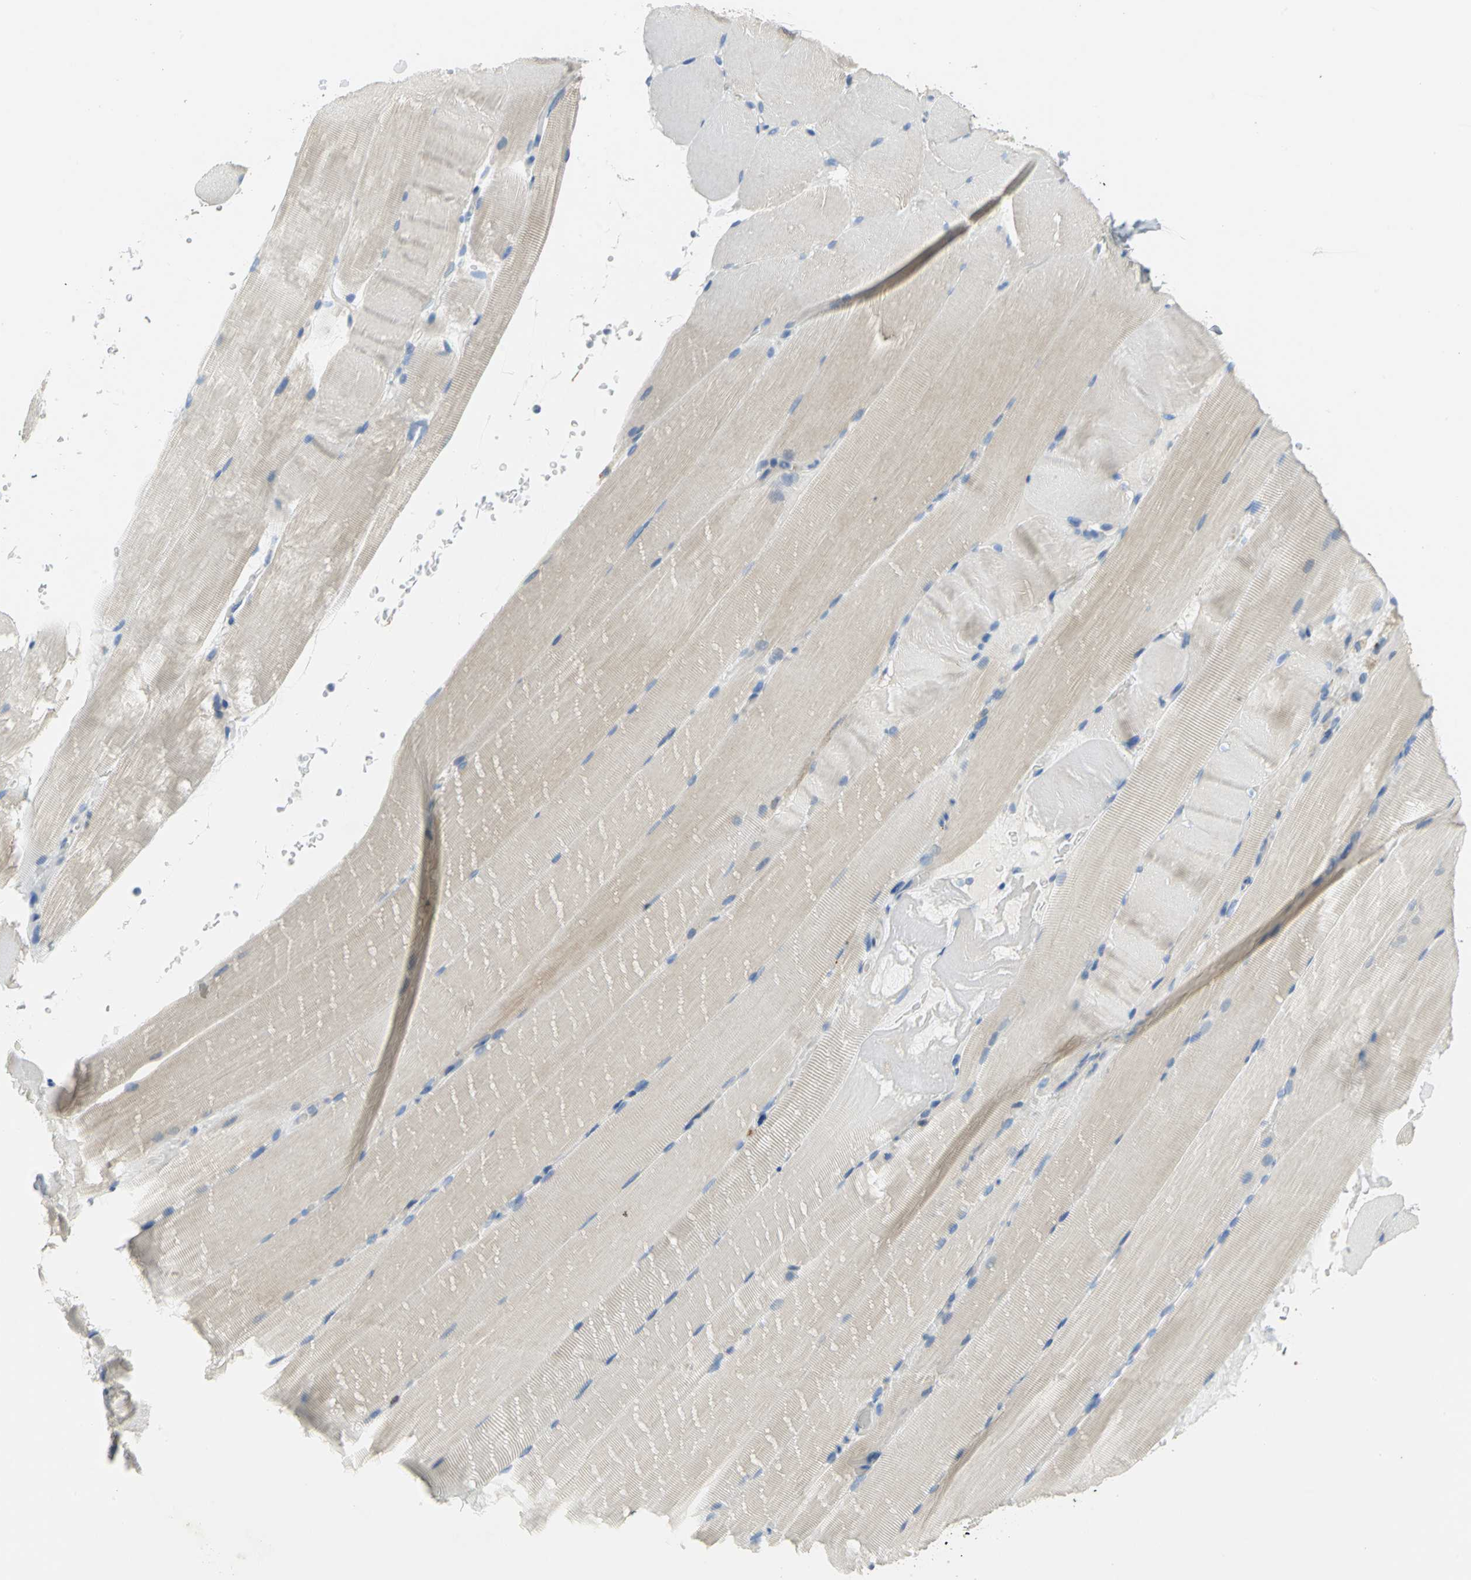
{"staining": {"intensity": "weak", "quantity": "25%-75%", "location": "cytoplasmic/membranous"}, "tissue": "skeletal muscle", "cell_type": "Myocytes", "image_type": "normal", "snomed": [{"axis": "morphology", "description": "Normal tissue, NOS"}, {"axis": "topography", "description": "Skeletal muscle"}, {"axis": "topography", "description": "Parathyroid gland"}], "caption": "IHC of benign skeletal muscle displays low levels of weak cytoplasmic/membranous staining in about 25%-75% of myocytes.", "gene": "TULP4", "patient": {"sex": "female", "age": 37}}